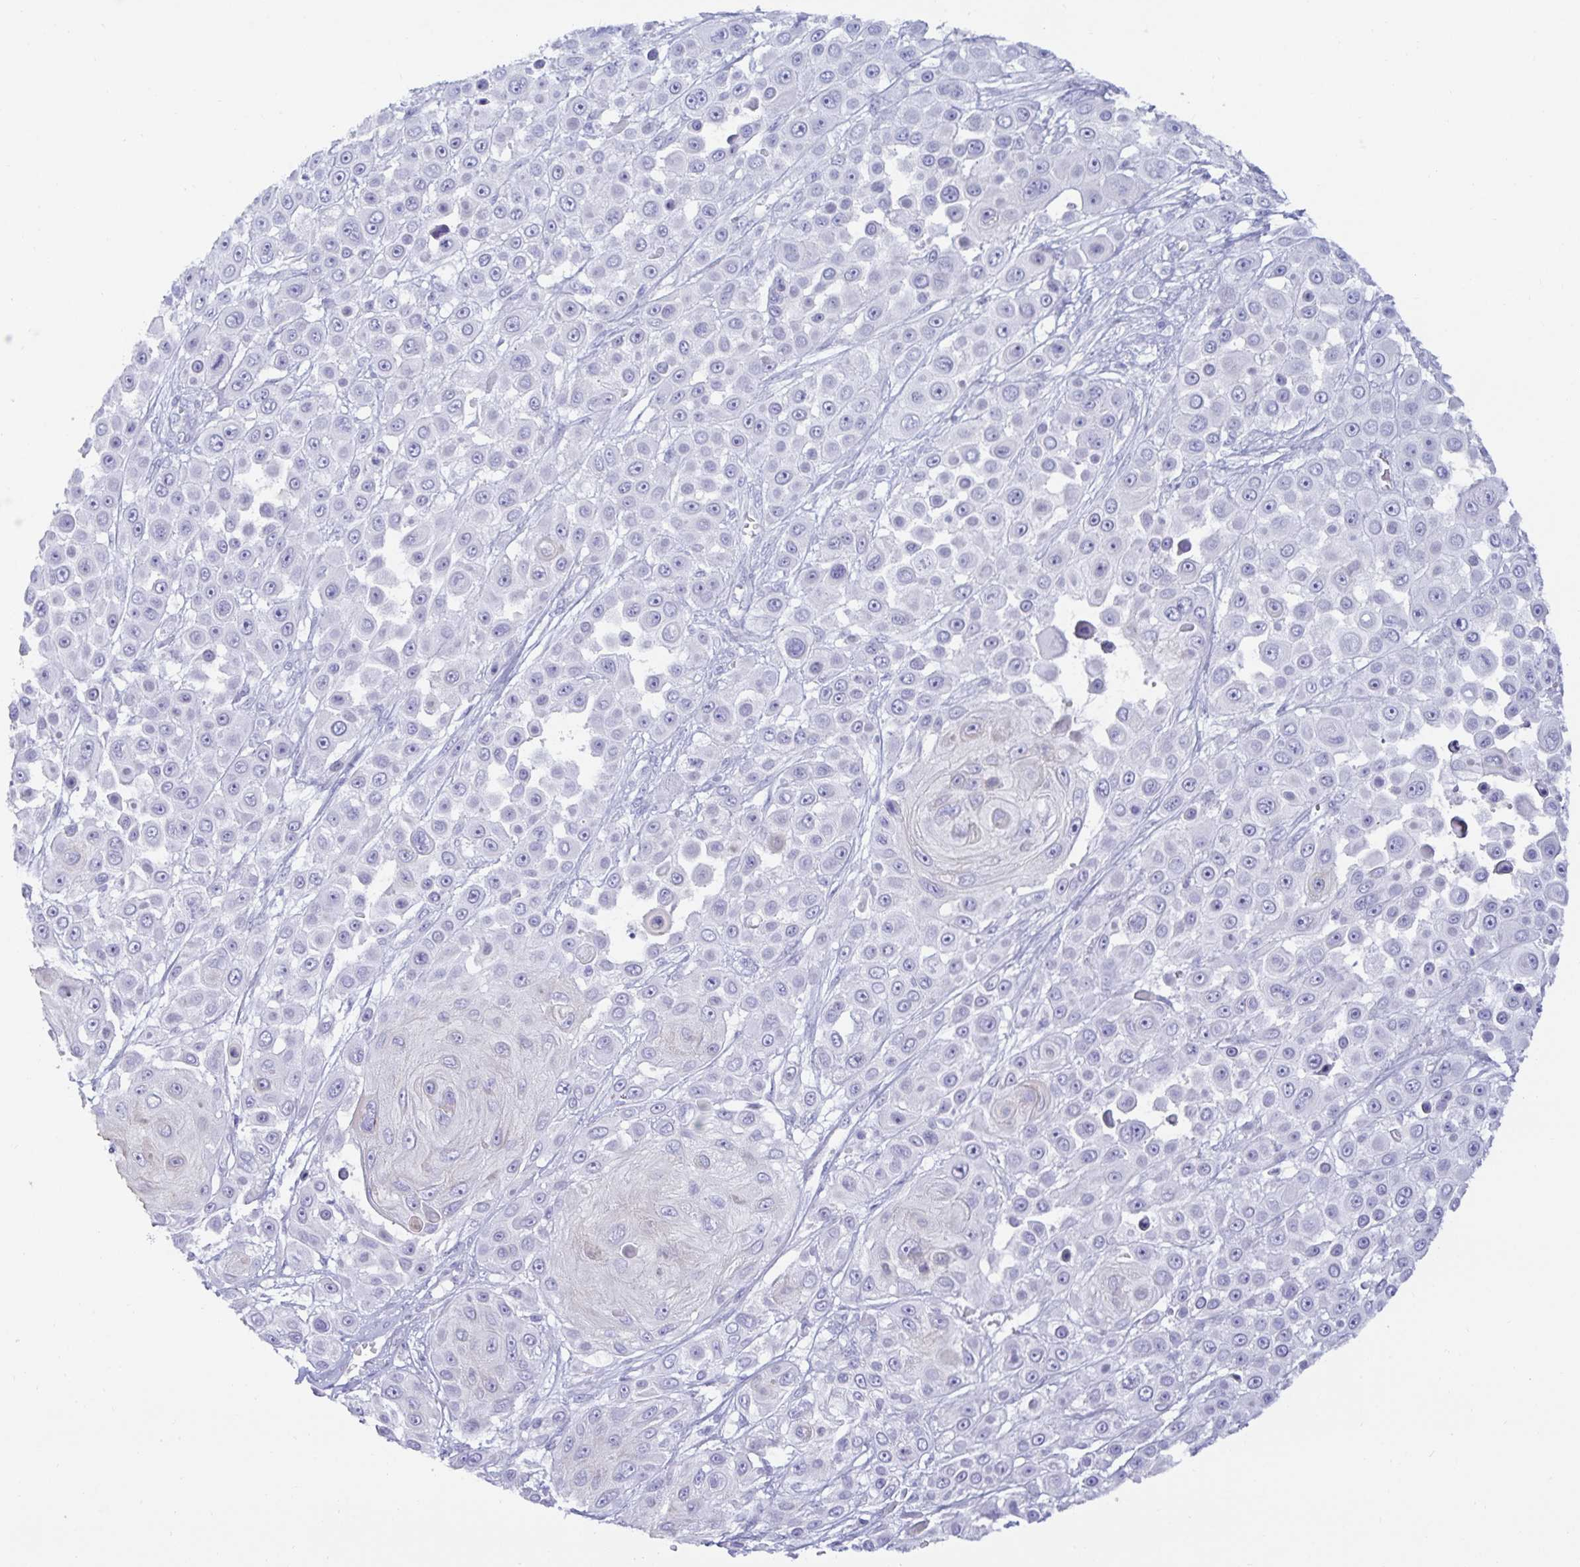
{"staining": {"intensity": "negative", "quantity": "none", "location": "none"}, "tissue": "skin cancer", "cell_type": "Tumor cells", "image_type": "cancer", "snomed": [{"axis": "morphology", "description": "Squamous cell carcinoma, NOS"}, {"axis": "topography", "description": "Skin"}], "caption": "IHC image of human skin cancer (squamous cell carcinoma) stained for a protein (brown), which displays no staining in tumor cells. Nuclei are stained in blue.", "gene": "MON2", "patient": {"sex": "male", "age": 67}}